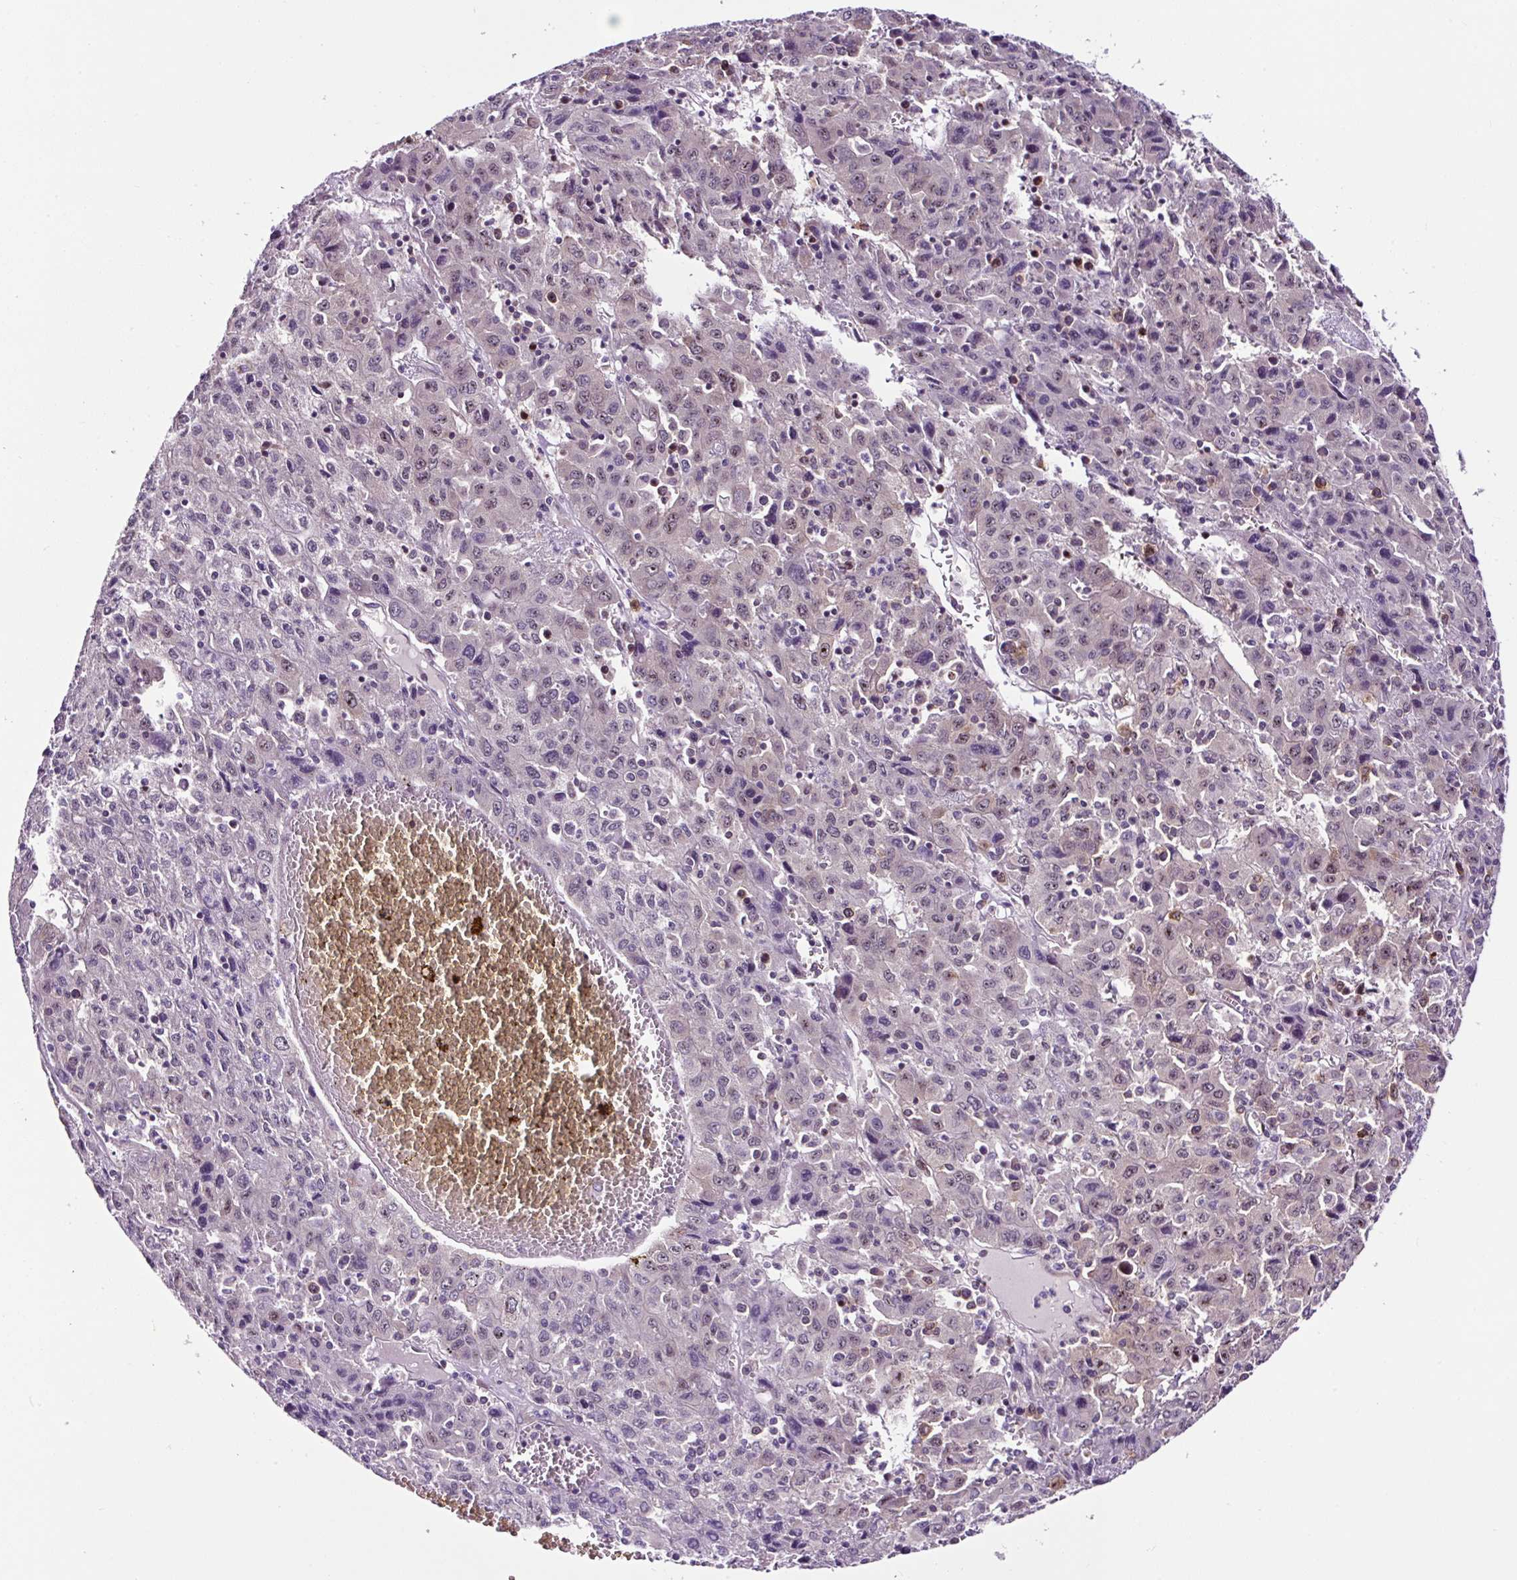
{"staining": {"intensity": "weak", "quantity": "<25%", "location": "nuclear"}, "tissue": "liver cancer", "cell_type": "Tumor cells", "image_type": "cancer", "snomed": [{"axis": "morphology", "description": "Carcinoma, Hepatocellular, NOS"}, {"axis": "topography", "description": "Liver"}], "caption": "Tumor cells are negative for brown protein staining in liver cancer.", "gene": "NOM1", "patient": {"sex": "female", "age": 53}}